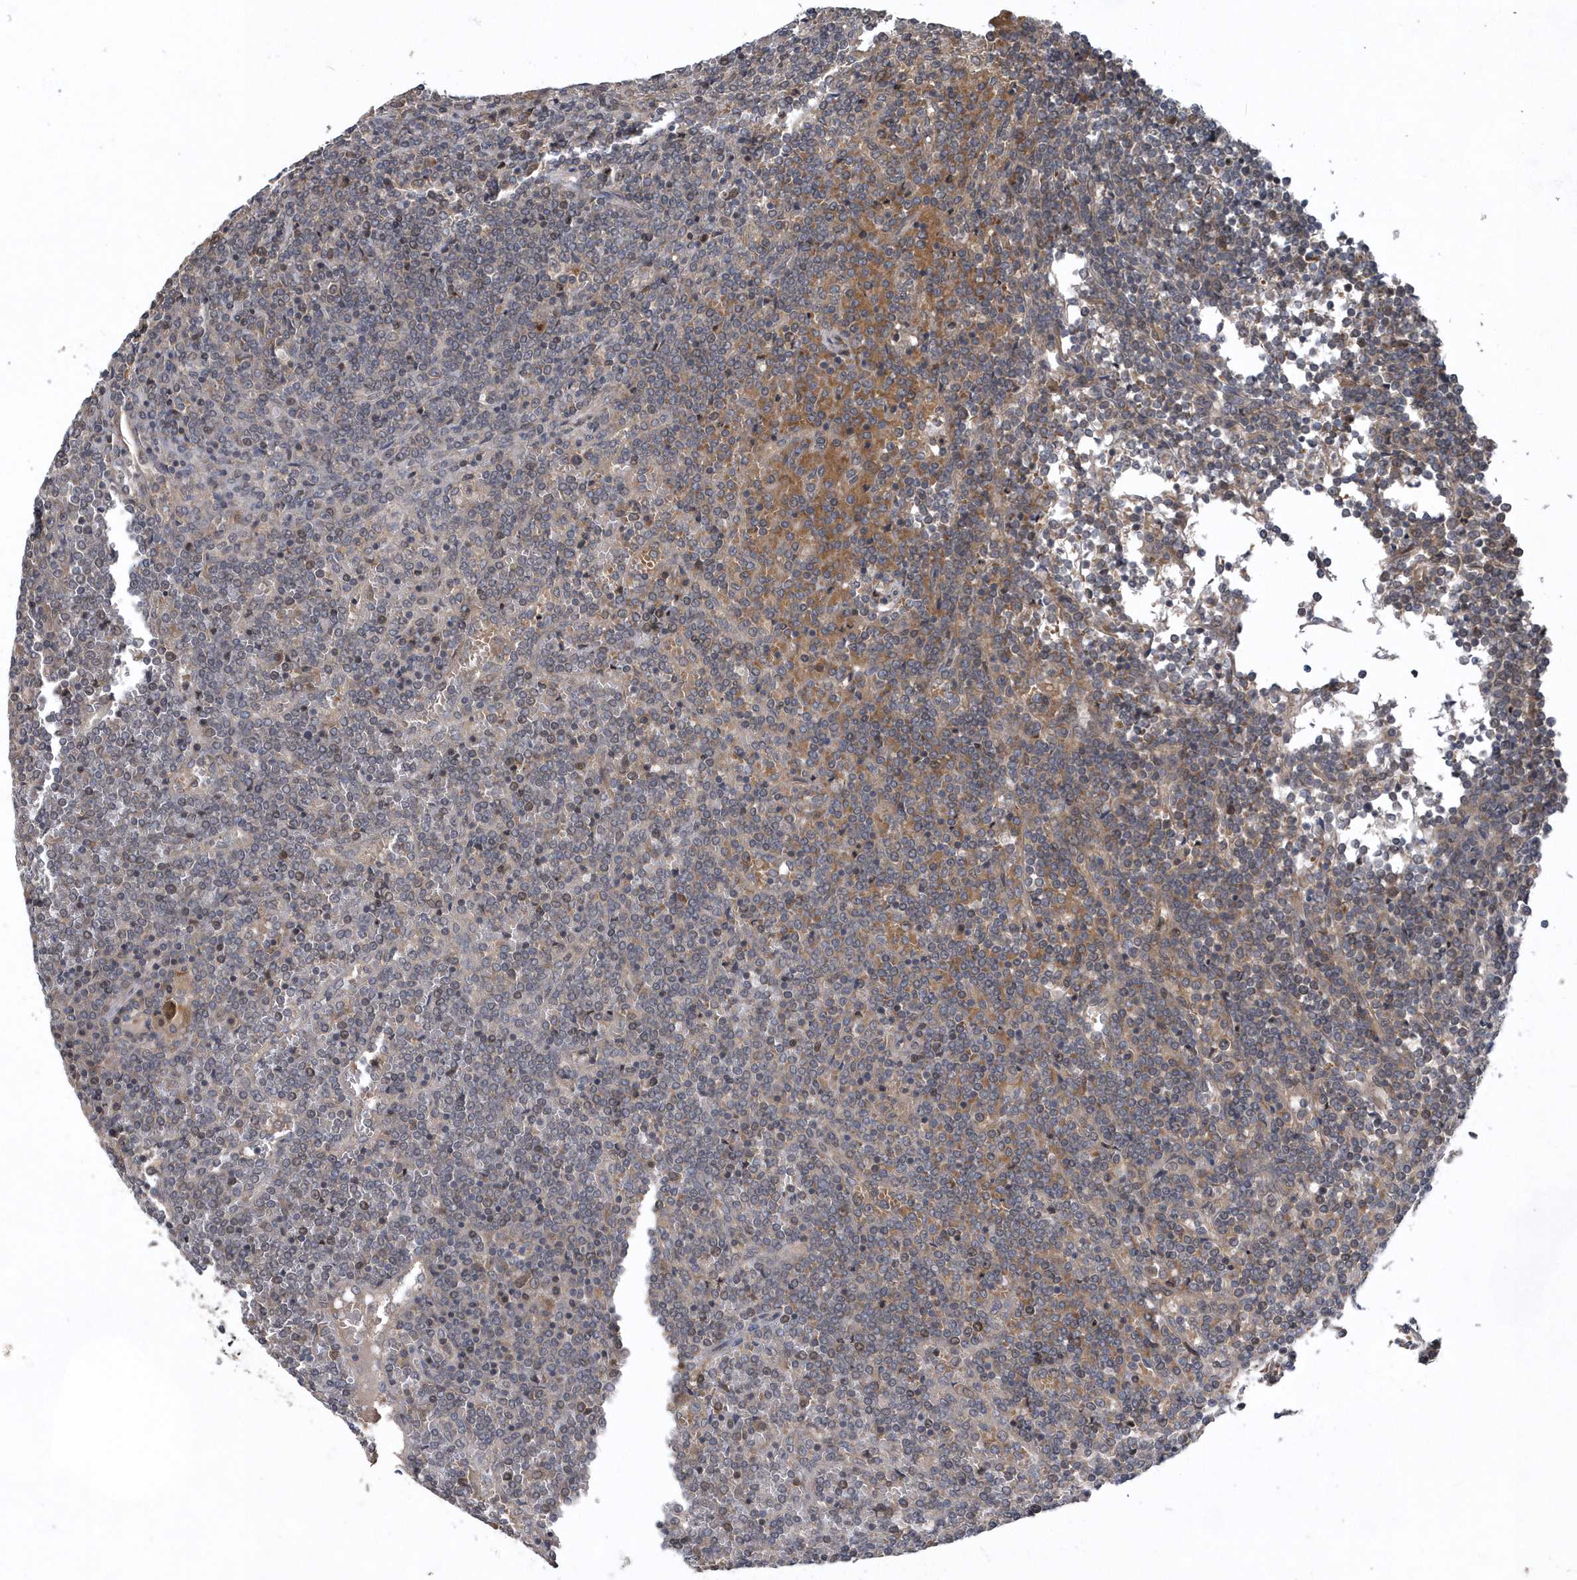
{"staining": {"intensity": "negative", "quantity": "none", "location": "none"}, "tissue": "lymphoma", "cell_type": "Tumor cells", "image_type": "cancer", "snomed": [{"axis": "morphology", "description": "Malignant lymphoma, non-Hodgkin's type, Low grade"}, {"axis": "topography", "description": "Spleen"}], "caption": "This is an IHC photomicrograph of malignant lymphoma, non-Hodgkin's type (low-grade). There is no staining in tumor cells.", "gene": "HMGCS1", "patient": {"sex": "female", "age": 19}}